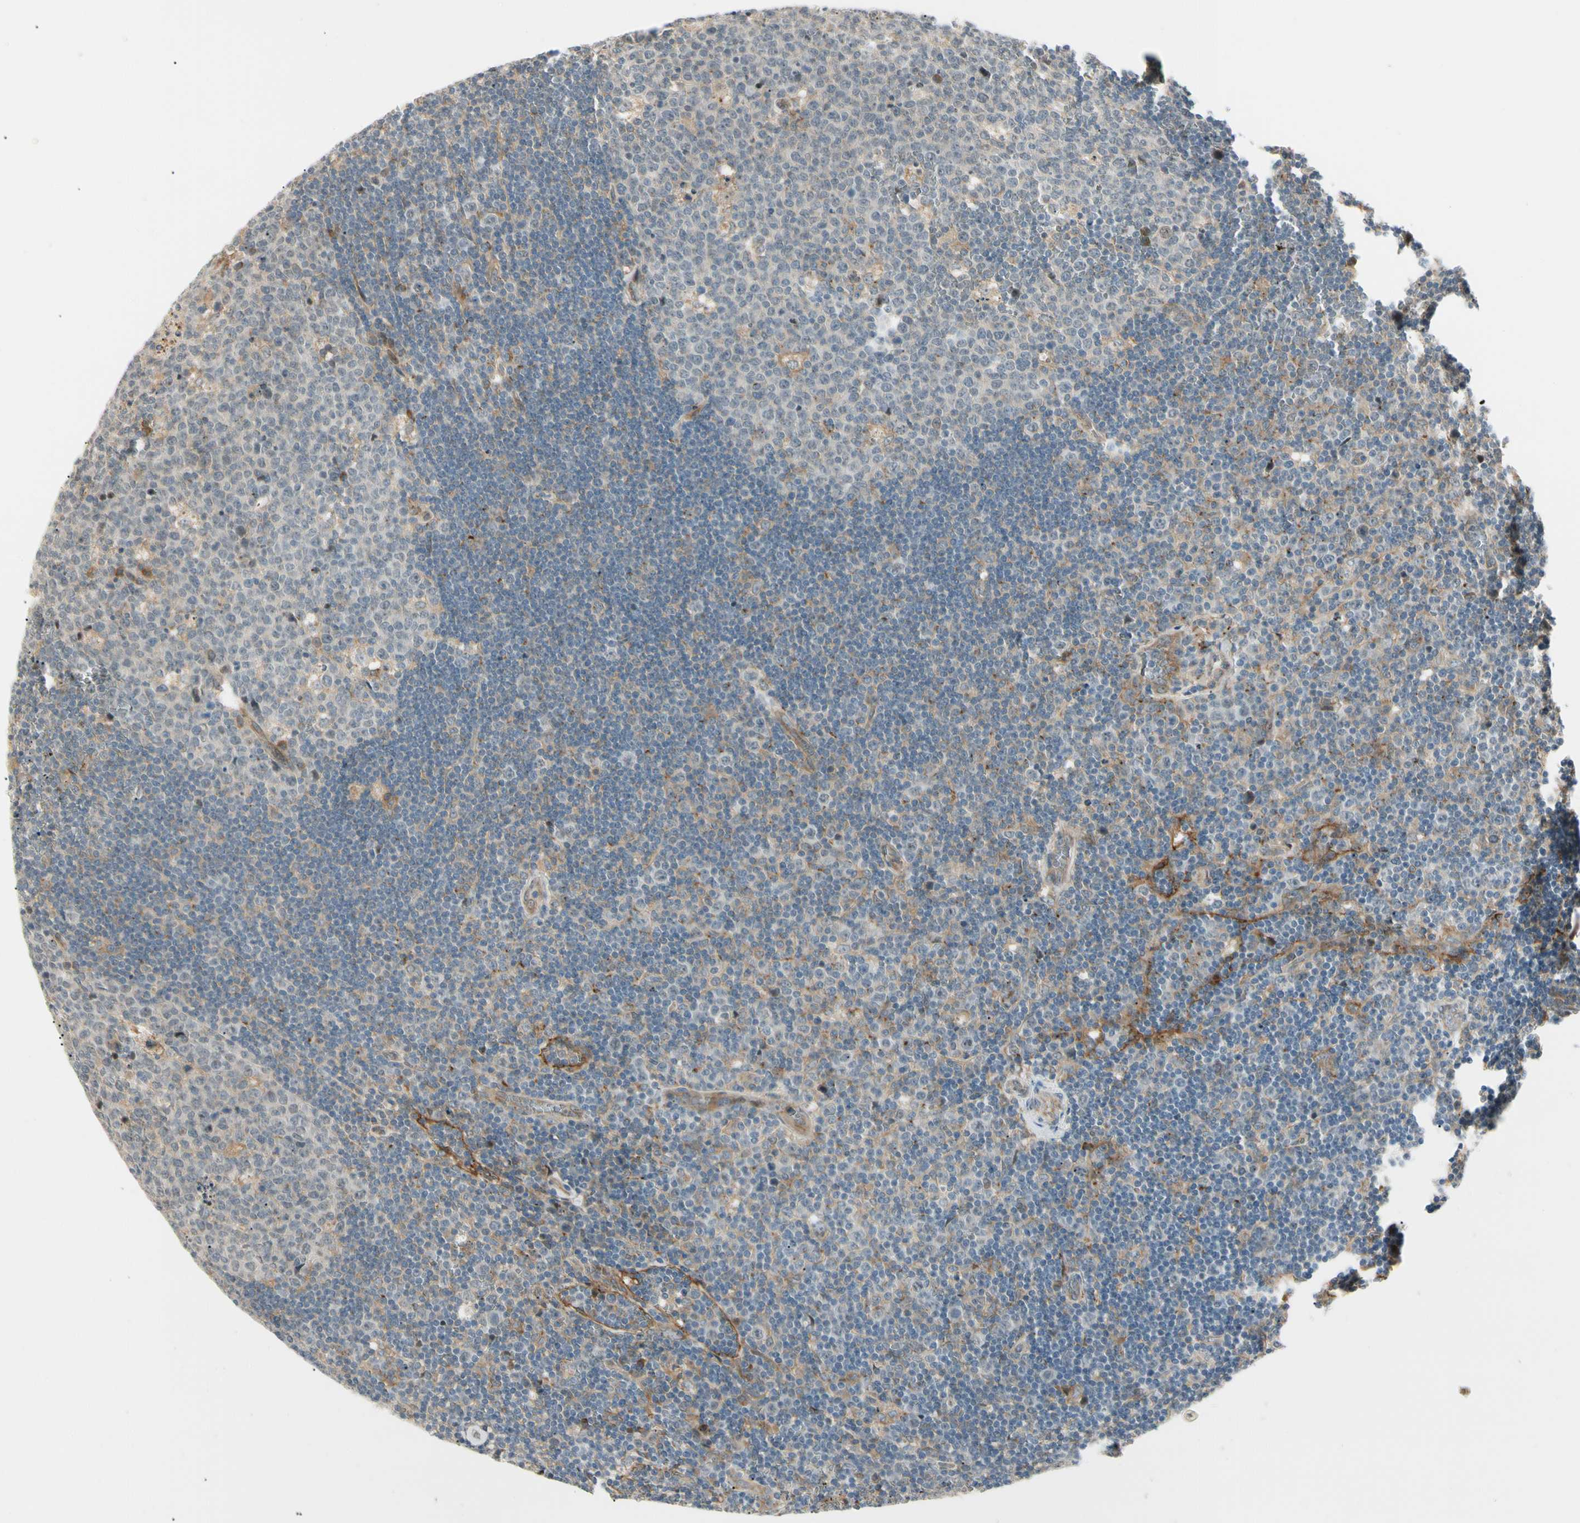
{"staining": {"intensity": "moderate", "quantity": "<25%", "location": "cytoplasmic/membranous"}, "tissue": "lymph node", "cell_type": "Germinal center cells", "image_type": "normal", "snomed": [{"axis": "morphology", "description": "Normal tissue, NOS"}, {"axis": "topography", "description": "Lymph node"}, {"axis": "topography", "description": "Salivary gland"}], "caption": "A low amount of moderate cytoplasmic/membranous positivity is present in about <25% of germinal center cells in benign lymph node.", "gene": "FNDC3B", "patient": {"sex": "male", "age": 8}}